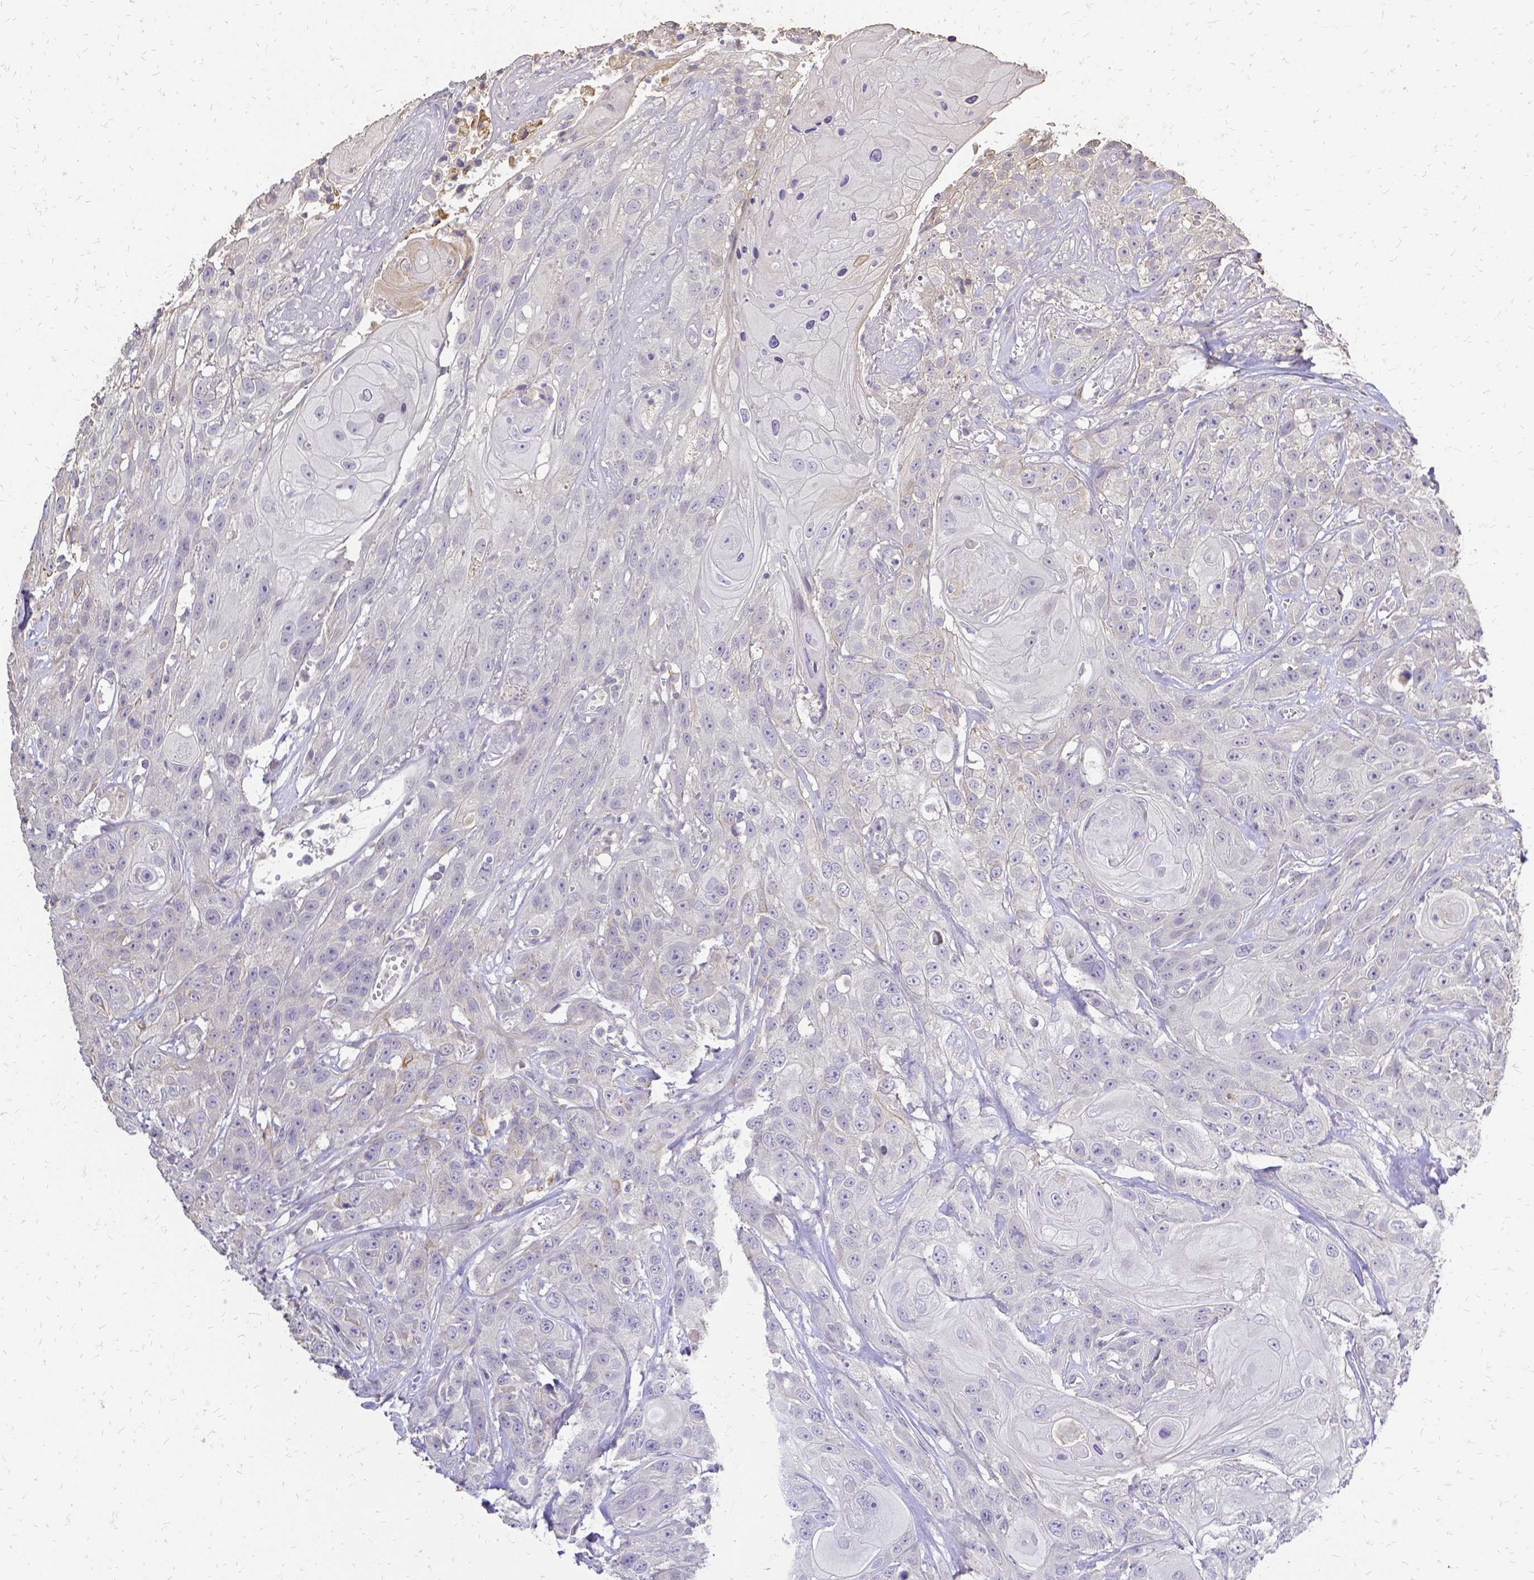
{"staining": {"intensity": "negative", "quantity": "none", "location": "none"}, "tissue": "head and neck cancer", "cell_type": "Tumor cells", "image_type": "cancer", "snomed": [{"axis": "morphology", "description": "Squamous cell carcinoma, NOS"}, {"axis": "topography", "description": "Head-Neck"}], "caption": "Immunohistochemistry histopathology image of squamous cell carcinoma (head and neck) stained for a protein (brown), which shows no staining in tumor cells.", "gene": "CIB1", "patient": {"sex": "male", "age": 57}}